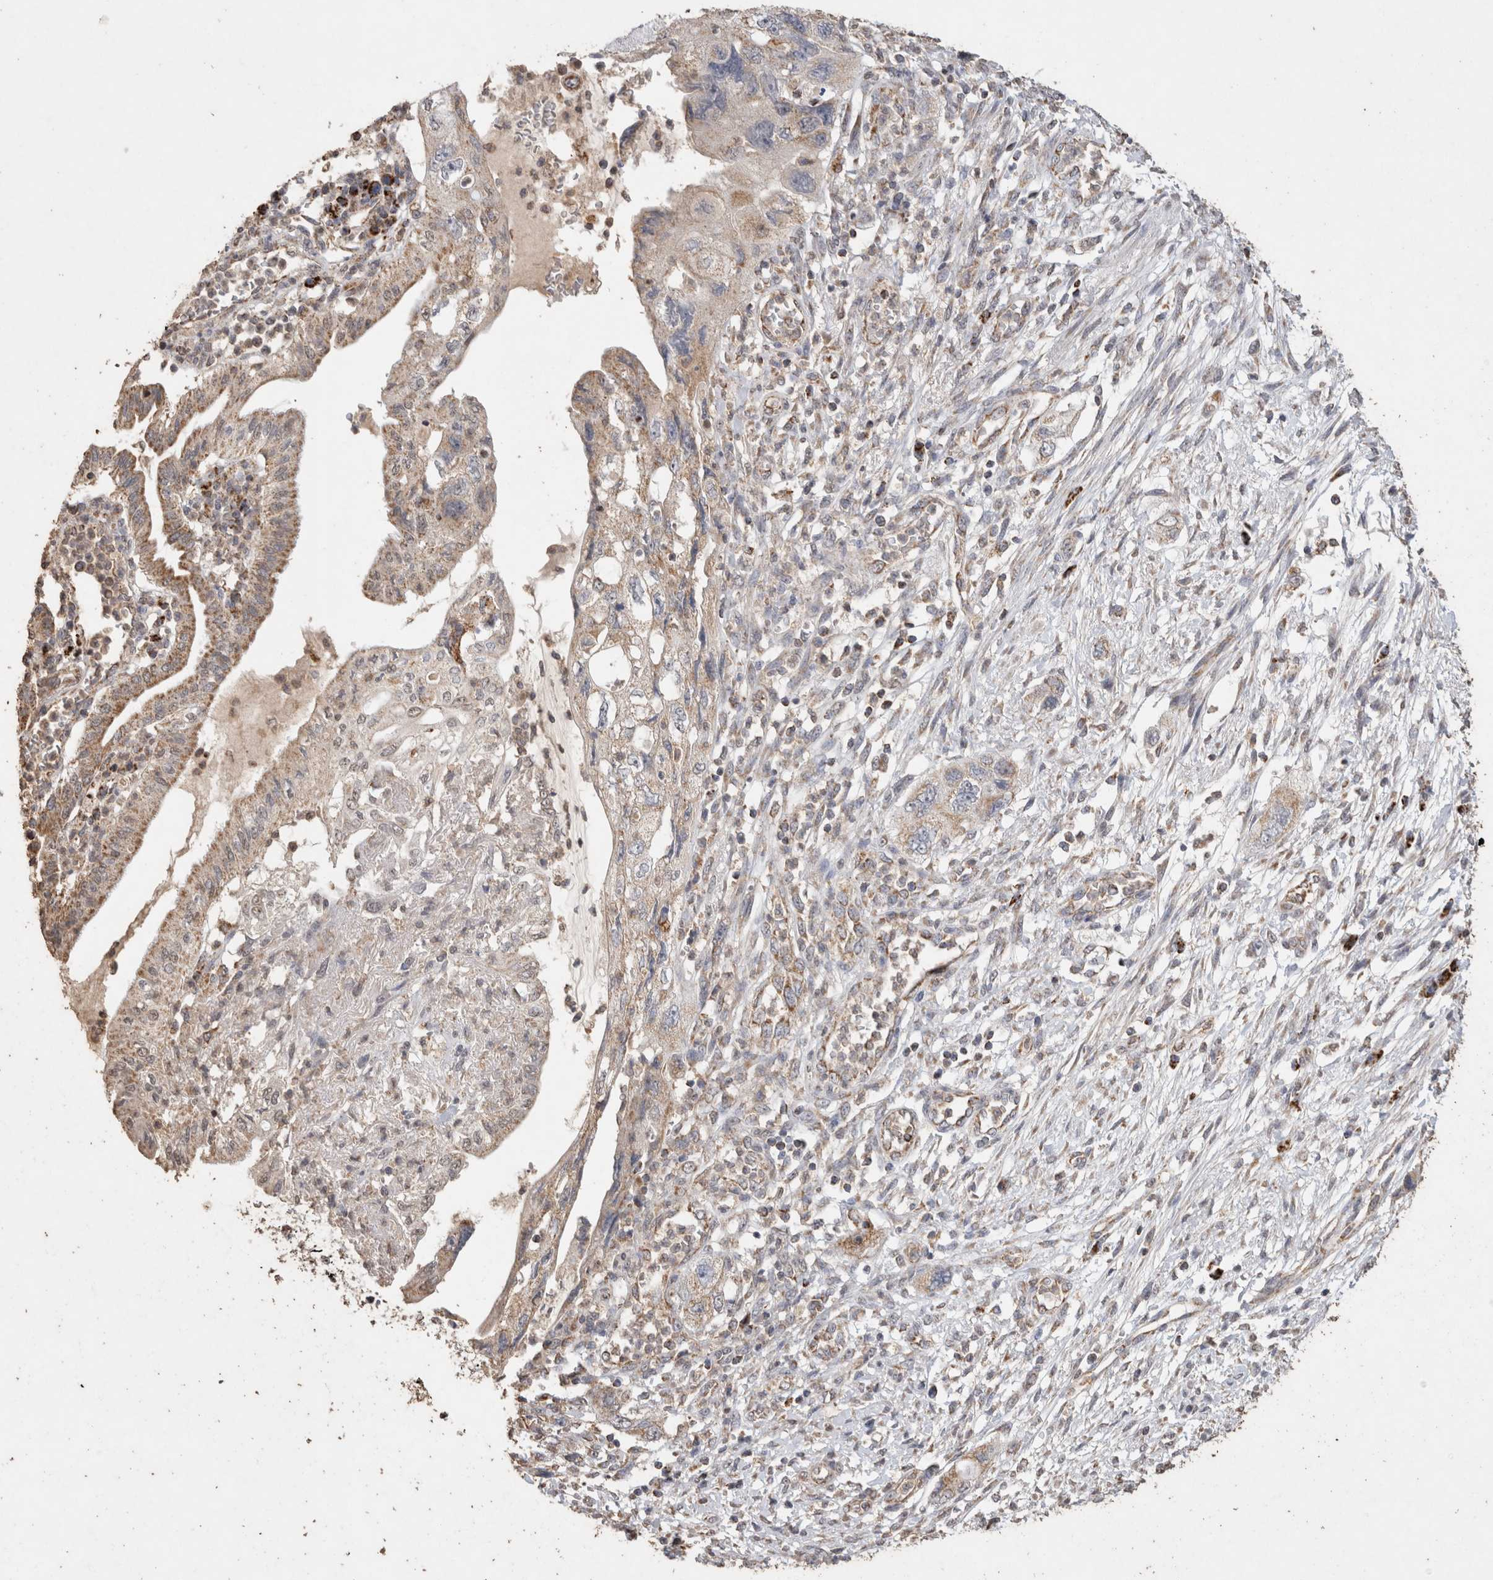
{"staining": {"intensity": "weak", "quantity": "25%-75%", "location": "cytoplasmic/membranous"}, "tissue": "pancreatic cancer", "cell_type": "Tumor cells", "image_type": "cancer", "snomed": [{"axis": "morphology", "description": "Adenocarcinoma, NOS"}, {"axis": "topography", "description": "Pancreas"}], "caption": "IHC (DAB (3,3'-diaminobenzidine)) staining of human adenocarcinoma (pancreatic) reveals weak cytoplasmic/membranous protein staining in about 25%-75% of tumor cells.", "gene": "ACADM", "patient": {"sex": "female", "age": 73}}